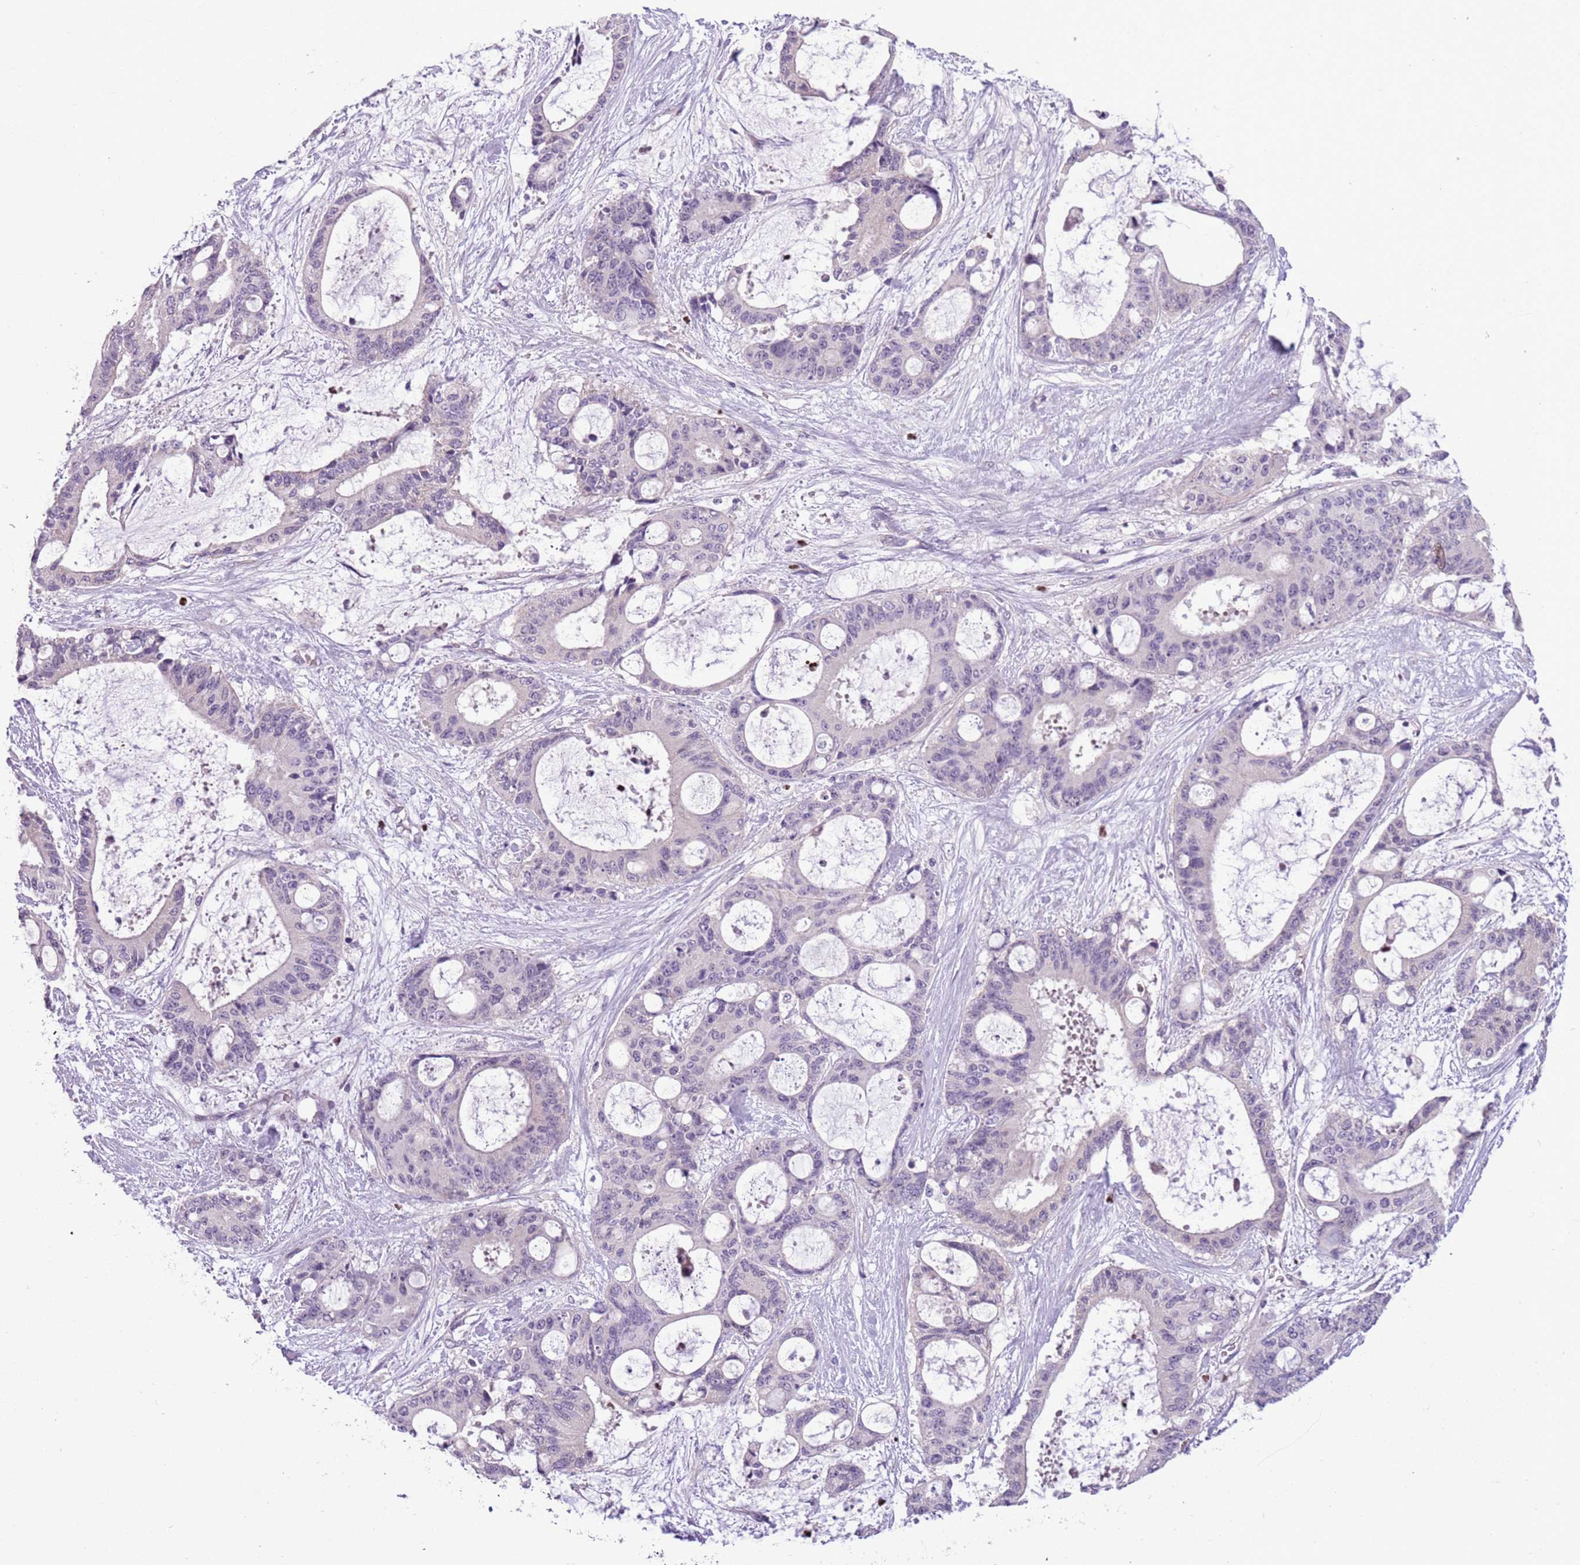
{"staining": {"intensity": "negative", "quantity": "none", "location": "none"}, "tissue": "liver cancer", "cell_type": "Tumor cells", "image_type": "cancer", "snomed": [{"axis": "morphology", "description": "Normal tissue, NOS"}, {"axis": "morphology", "description": "Cholangiocarcinoma"}, {"axis": "topography", "description": "Liver"}, {"axis": "topography", "description": "Peripheral nerve tissue"}], "caption": "This histopathology image is of liver cancer stained with IHC to label a protein in brown with the nuclei are counter-stained blue. There is no staining in tumor cells.", "gene": "ADCY7", "patient": {"sex": "female", "age": 73}}